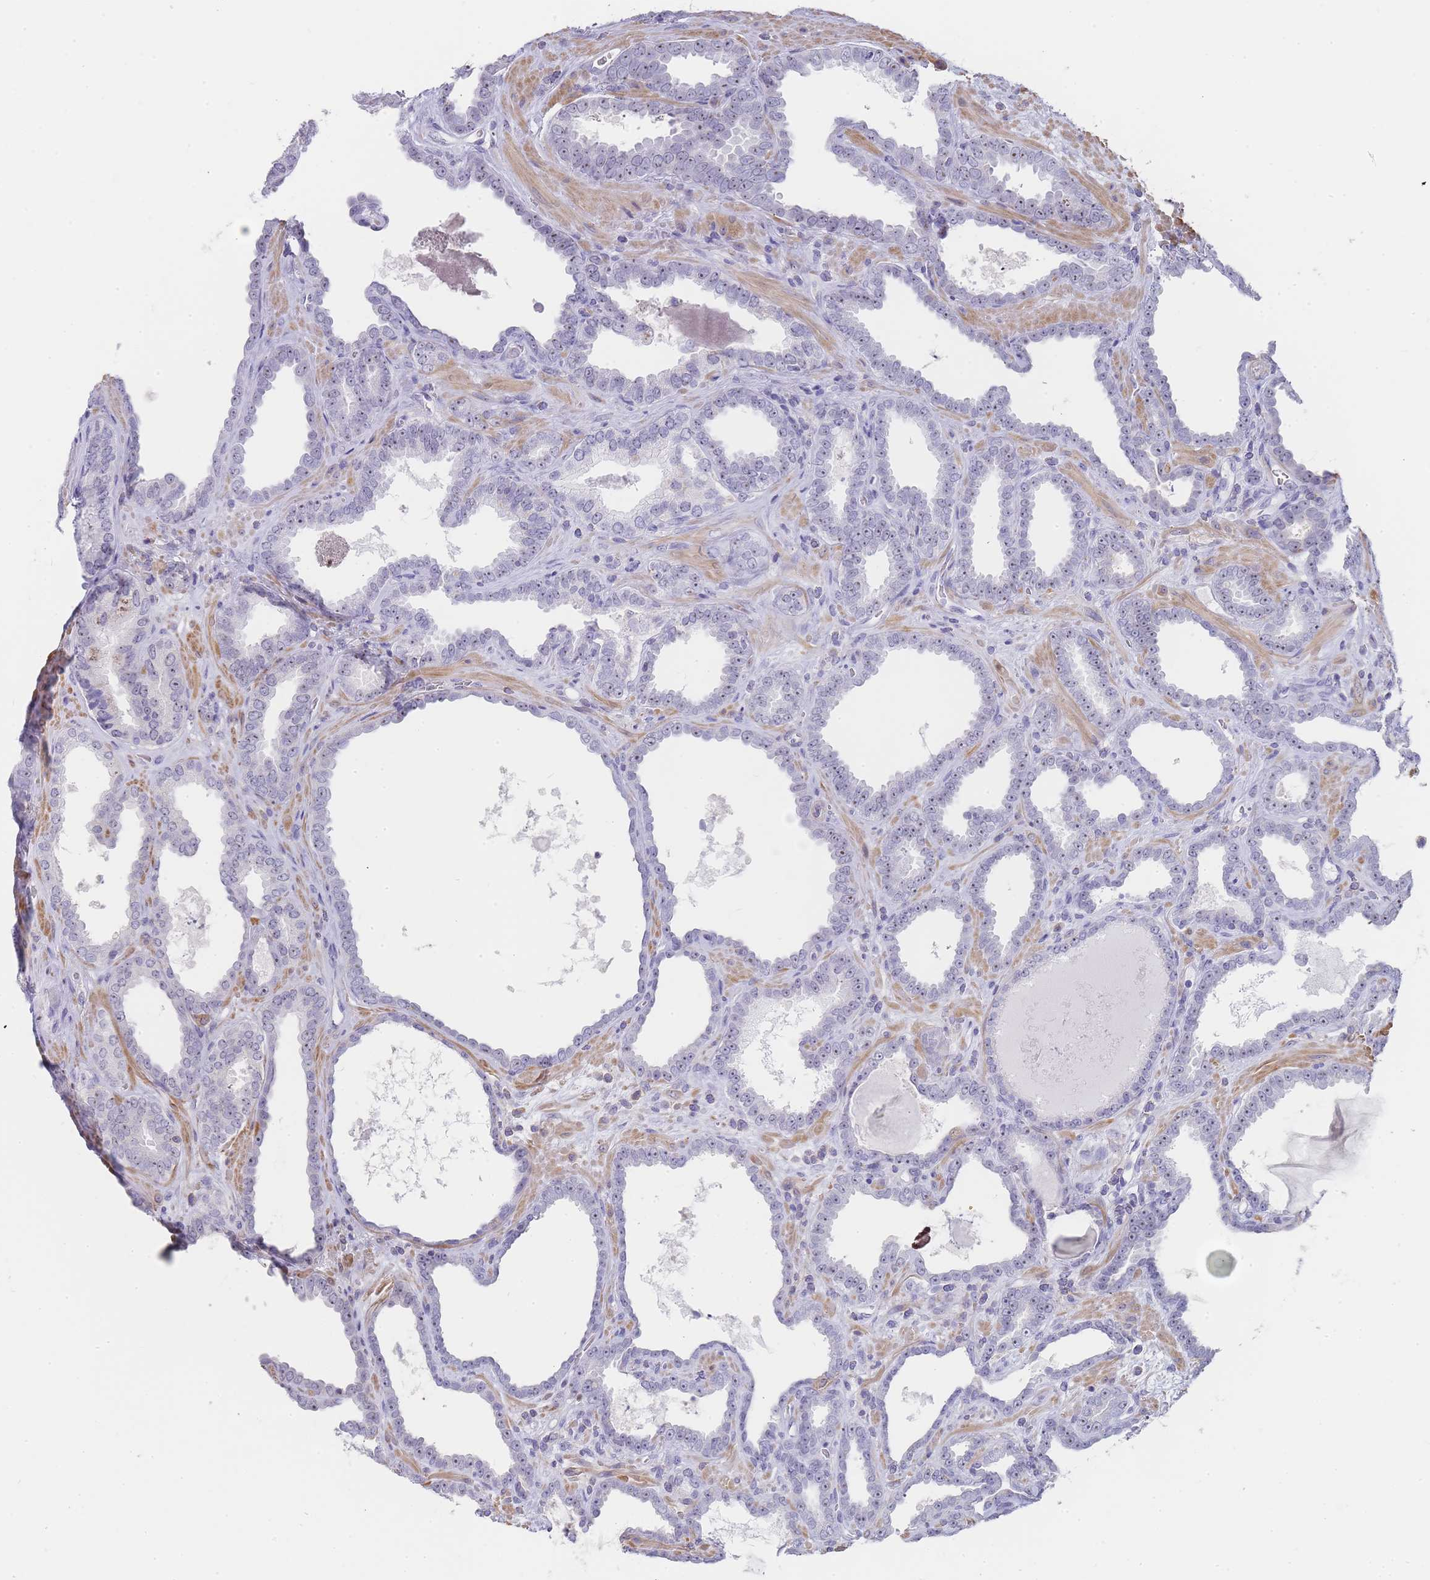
{"staining": {"intensity": "weak", "quantity": "<25%", "location": "nuclear"}, "tissue": "prostate cancer", "cell_type": "Tumor cells", "image_type": "cancer", "snomed": [{"axis": "morphology", "description": "Adenocarcinoma, High grade"}, {"axis": "topography", "description": "Prostate"}], "caption": "Micrograph shows no significant protein staining in tumor cells of prostate cancer (high-grade adenocarcinoma). Nuclei are stained in blue.", "gene": "NOP14", "patient": {"sex": "male", "age": 72}}